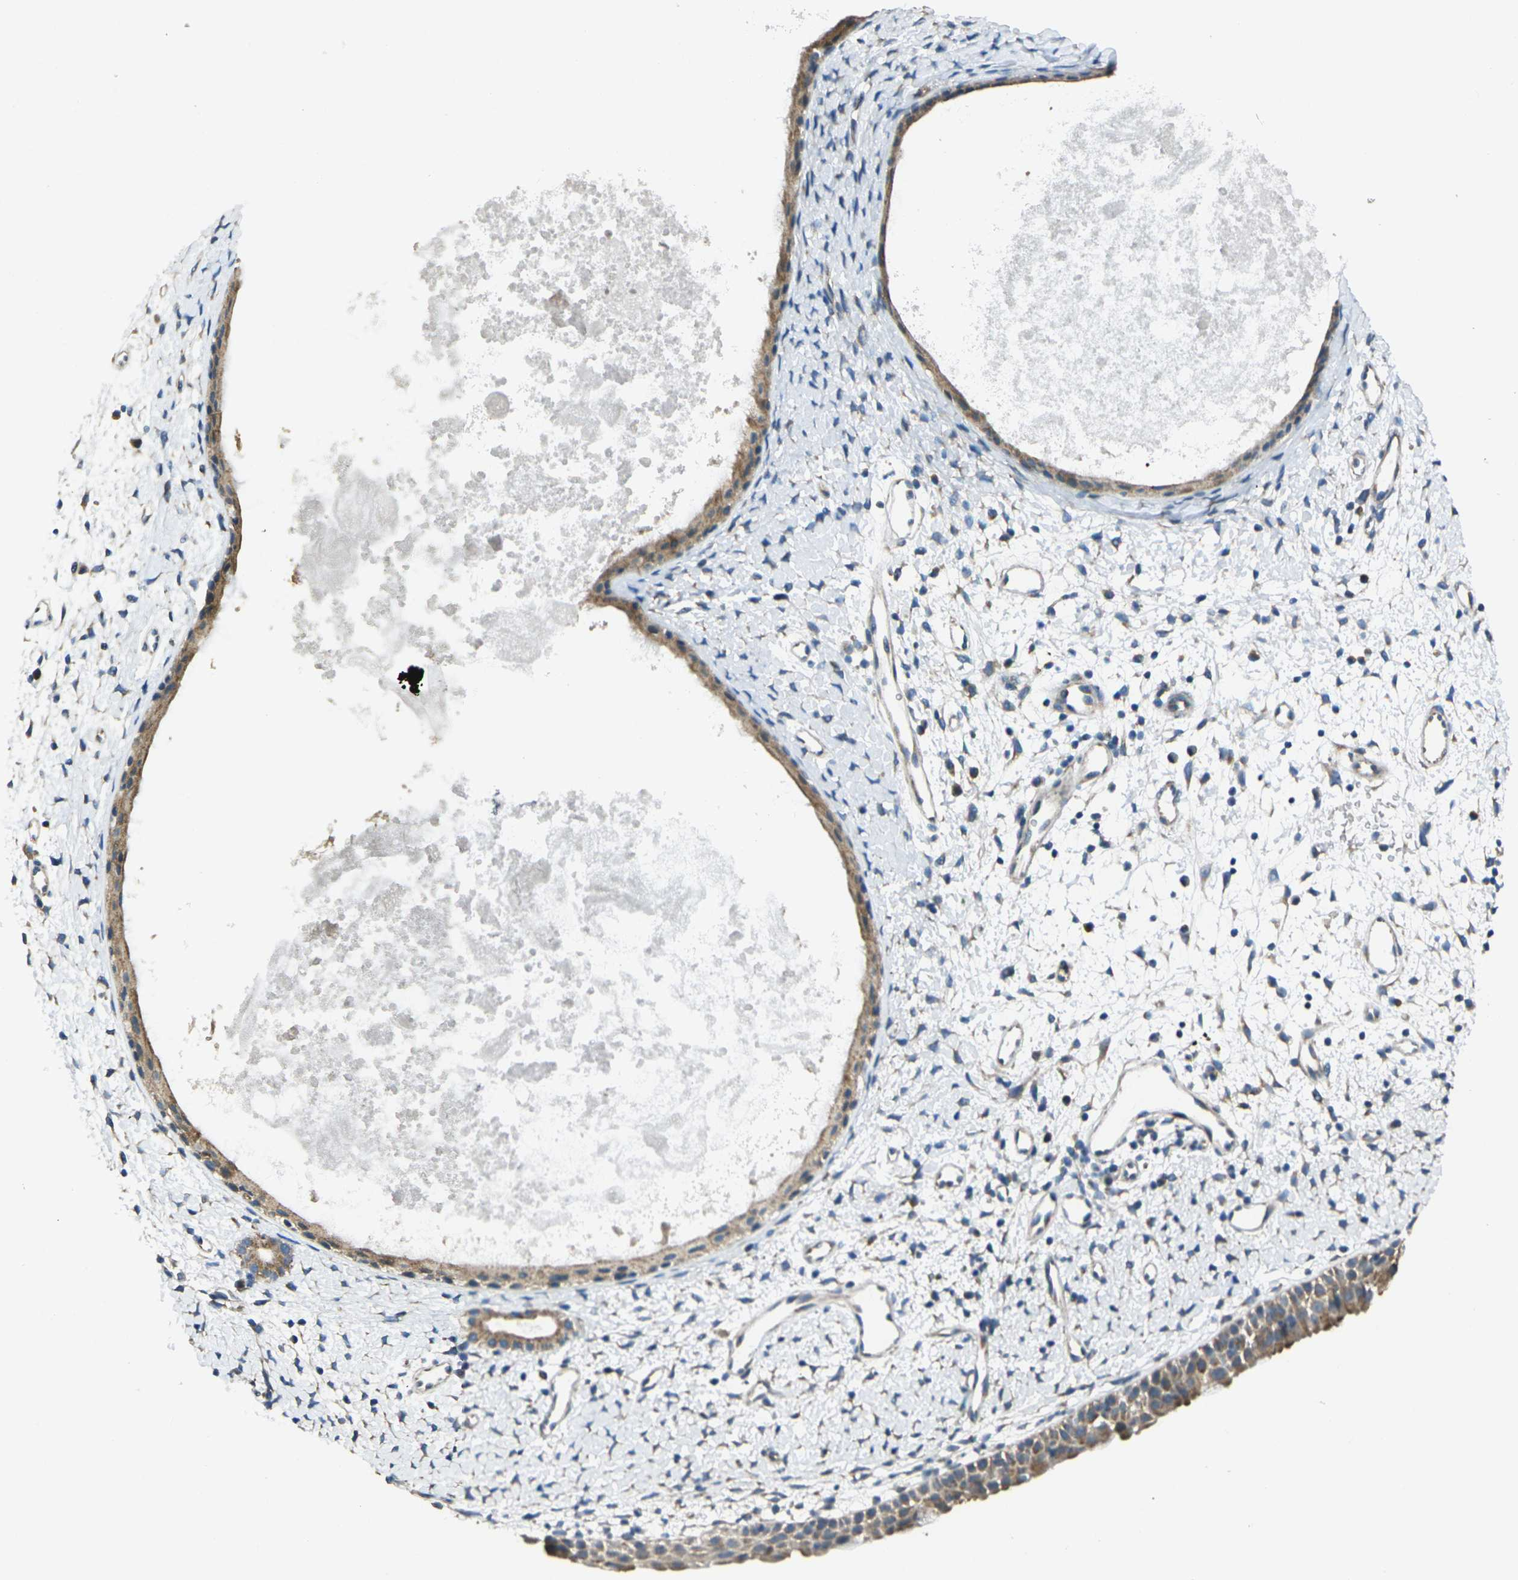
{"staining": {"intensity": "moderate", "quantity": ">75%", "location": "cytoplasmic/membranous"}, "tissue": "nasopharynx", "cell_type": "Respiratory epithelial cells", "image_type": "normal", "snomed": [{"axis": "morphology", "description": "Normal tissue, NOS"}, {"axis": "topography", "description": "Nasopharynx"}], "caption": "This image demonstrates IHC staining of normal nasopharynx, with medium moderate cytoplasmic/membranous expression in approximately >75% of respiratory epithelial cells.", "gene": "TMEM120B", "patient": {"sex": "male", "age": 22}}